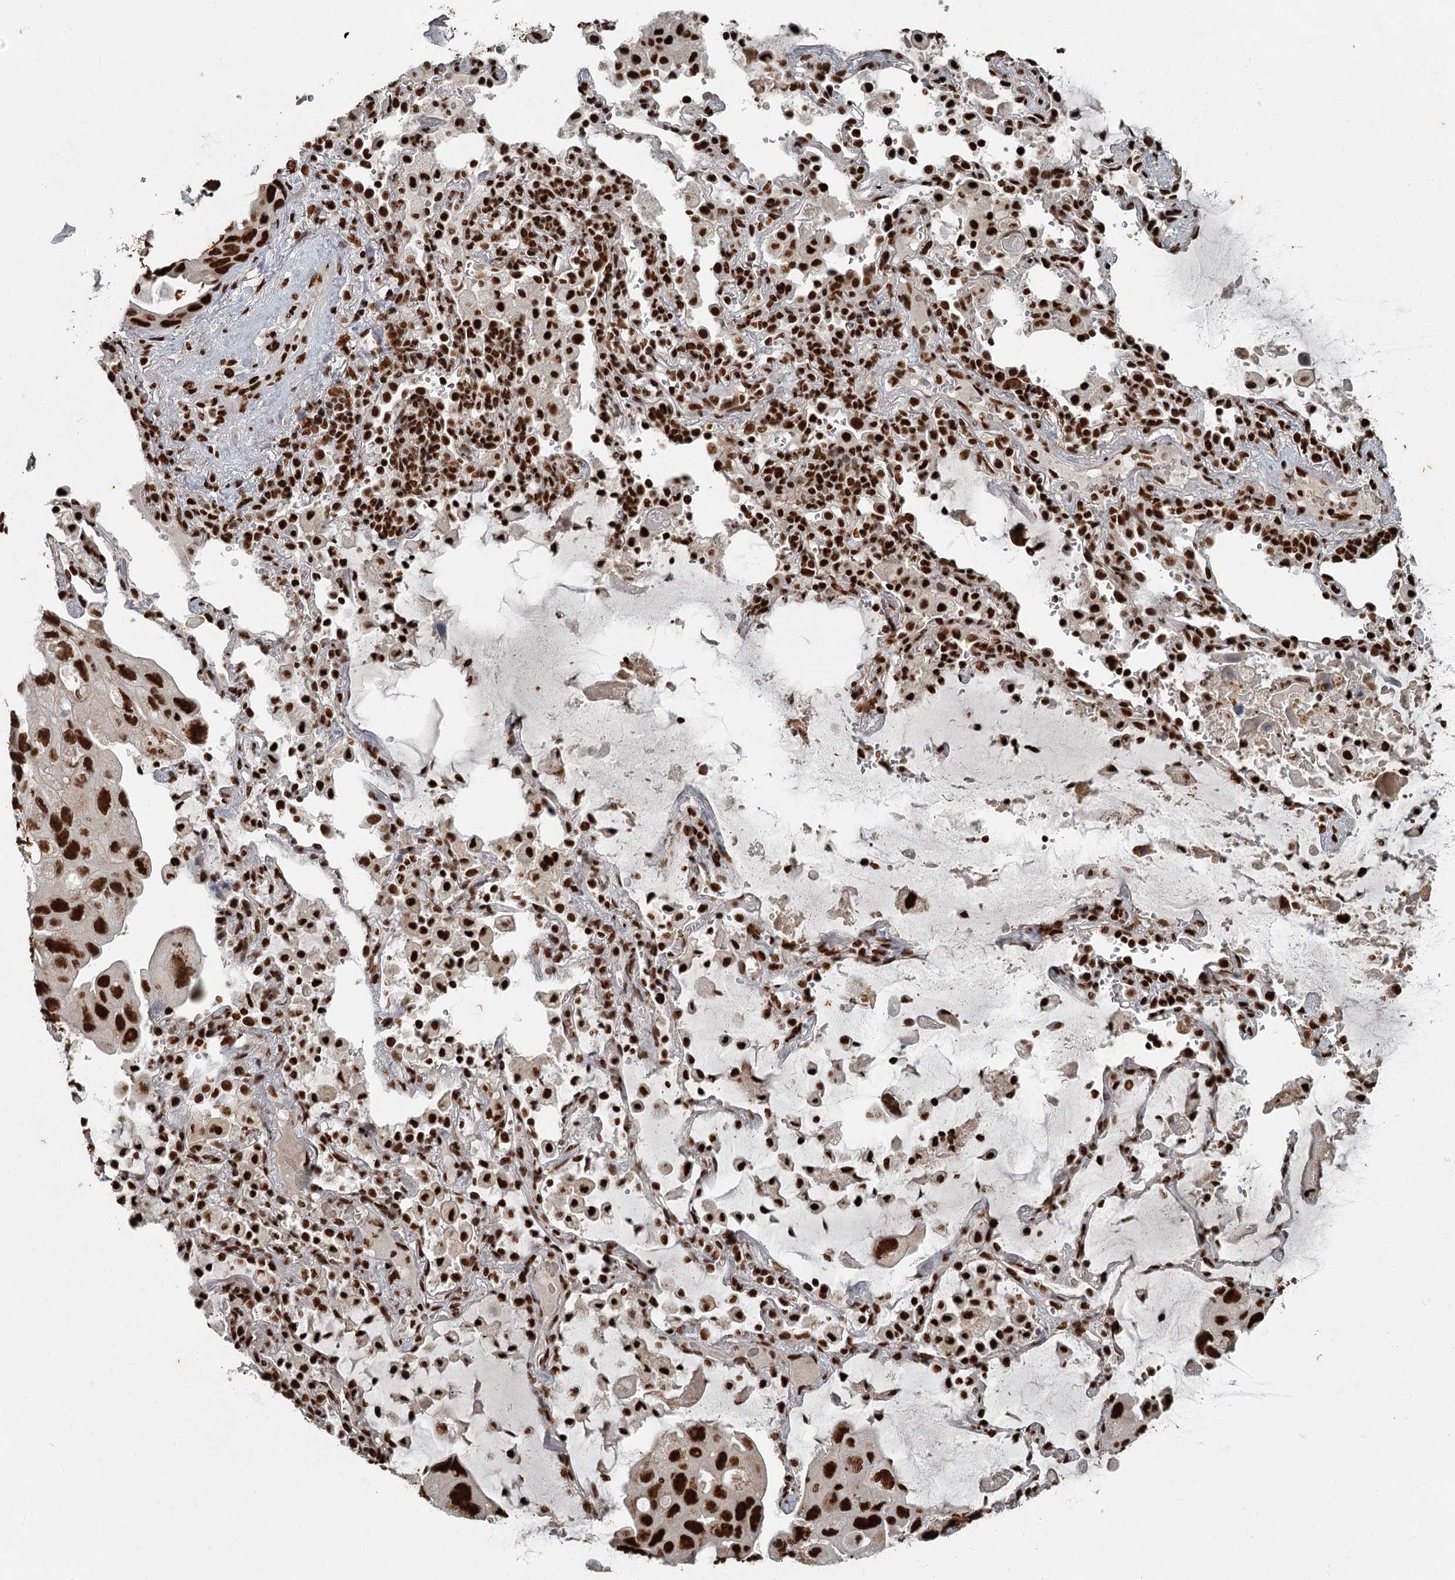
{"staining": {"intensity": "strong", "quantity": ">75%", "location": "nuclear"}, "tissue": "lung cancer", "cell_type": "Tumor cells", "image_type": "cancer", "snomed": [{"axis": "morphology", "description": "Squamous cell carcinoma, NOS"}, {"axis": "topography", "description": "Lung"}], "caption": "A histopathology image showing strong nuclear expression in about >75% of tumor cells in lung cancer, as visualized by brown immunohistochemical staining.", "gene": "RBBP7", "patient": {"sex": "female", "age": 73}}